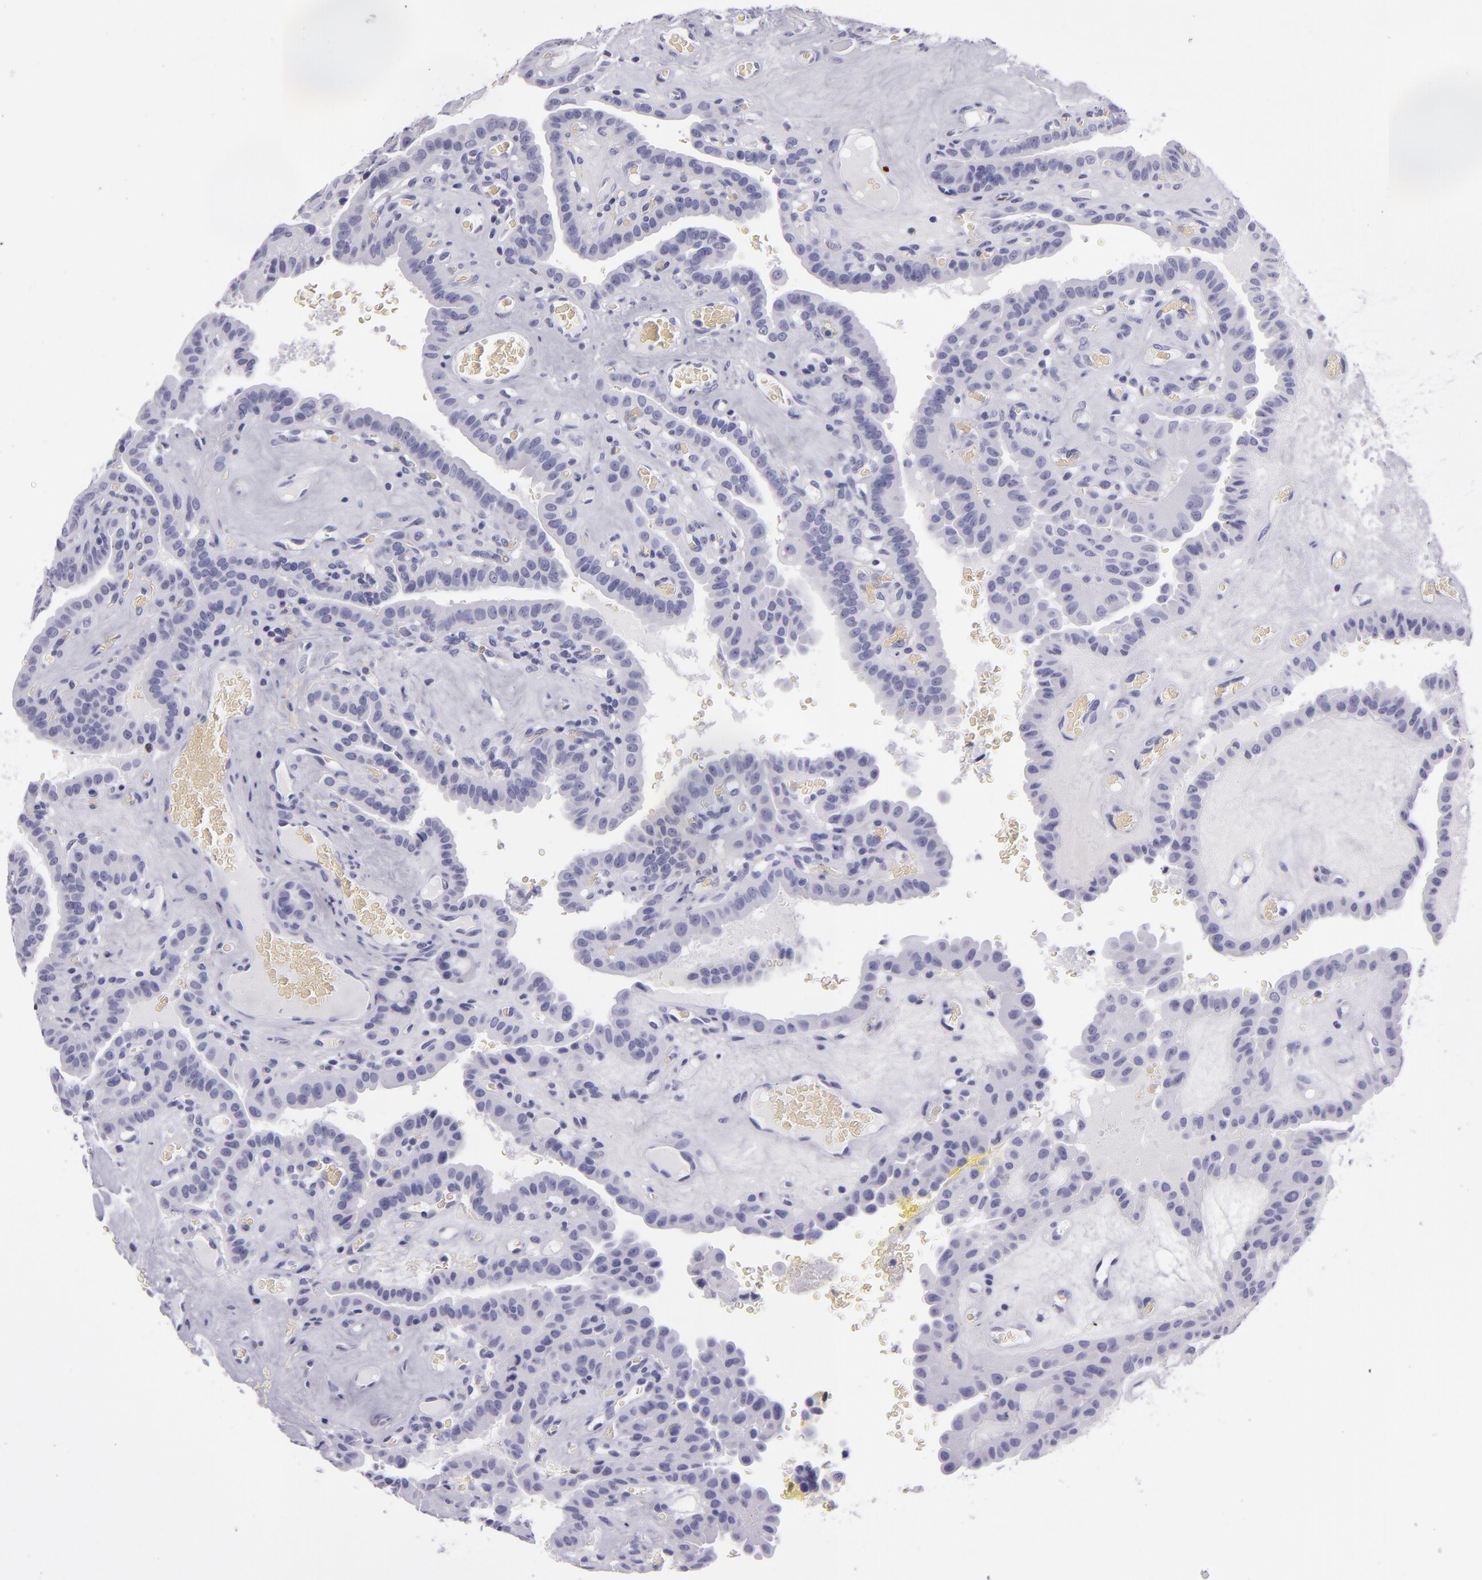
{"staining": {"intensity": "negative", "quantity": "none", "location": "none"}, "tissue": "thyroid cancer", "cell_type": "Tumor cells", "image_type": "cancer", "snomed": [{"axis": "morphology", "description": "Papillary adenocarcinoma, NOS"}, {"axis": "topography", "description": "Thyroid gland"}], "caption": "A histopathology image of human thyroid cancer is negative for staining in tumor cells. (DAB immunohistochemistry, high magnification).", "gene": "CR2", "patient": {"sex": "male", "age": 87}}